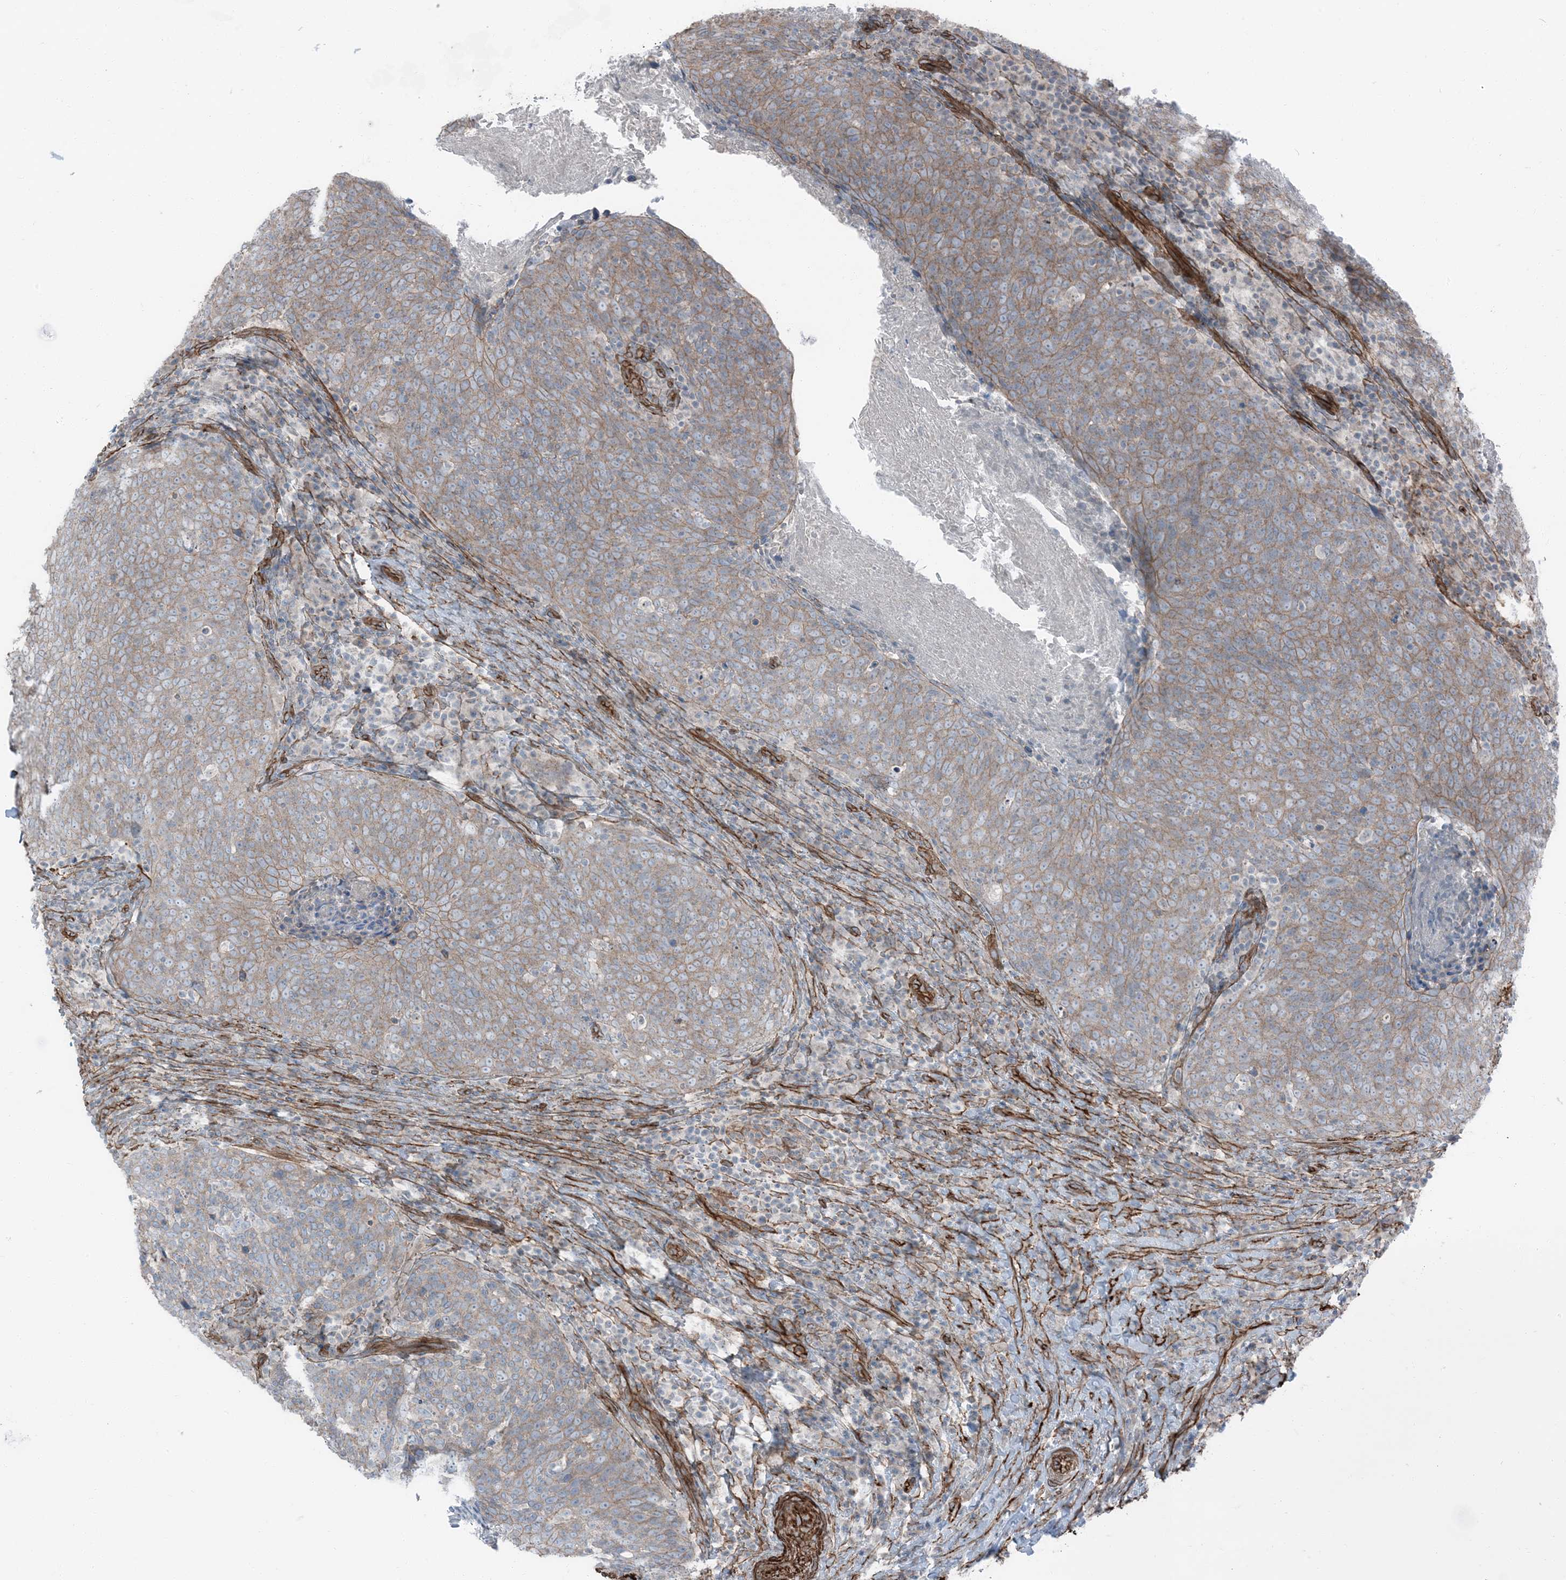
{"staining": {"intensity": "moderate", "quantity": ">75%", "location": "cytoplasmic/membranous"}, "tissue": "head and neck cancer", "cell_type": "Tumor cells", "image_type": "cancer", "snomed": [{"axis": "morphology", "description": "Squamous cell carcinoma, NOS"}, {"axis": "morphology", "description": "Squamous cell carcinoma, metastatic, NOS"}, {"axis": "topography", "description": "Lymph node"}, {"axis": "topography", "description": "Head-Neck"}], "caption": "An image of metastatic squamous cell carcinoma (head and neck) stained for a protein reveals moderate cytoplasmic/membranous brown staining in tumor cells.", "gene": "ZFP90", "patient": {"sex": "male", "age": 62}}